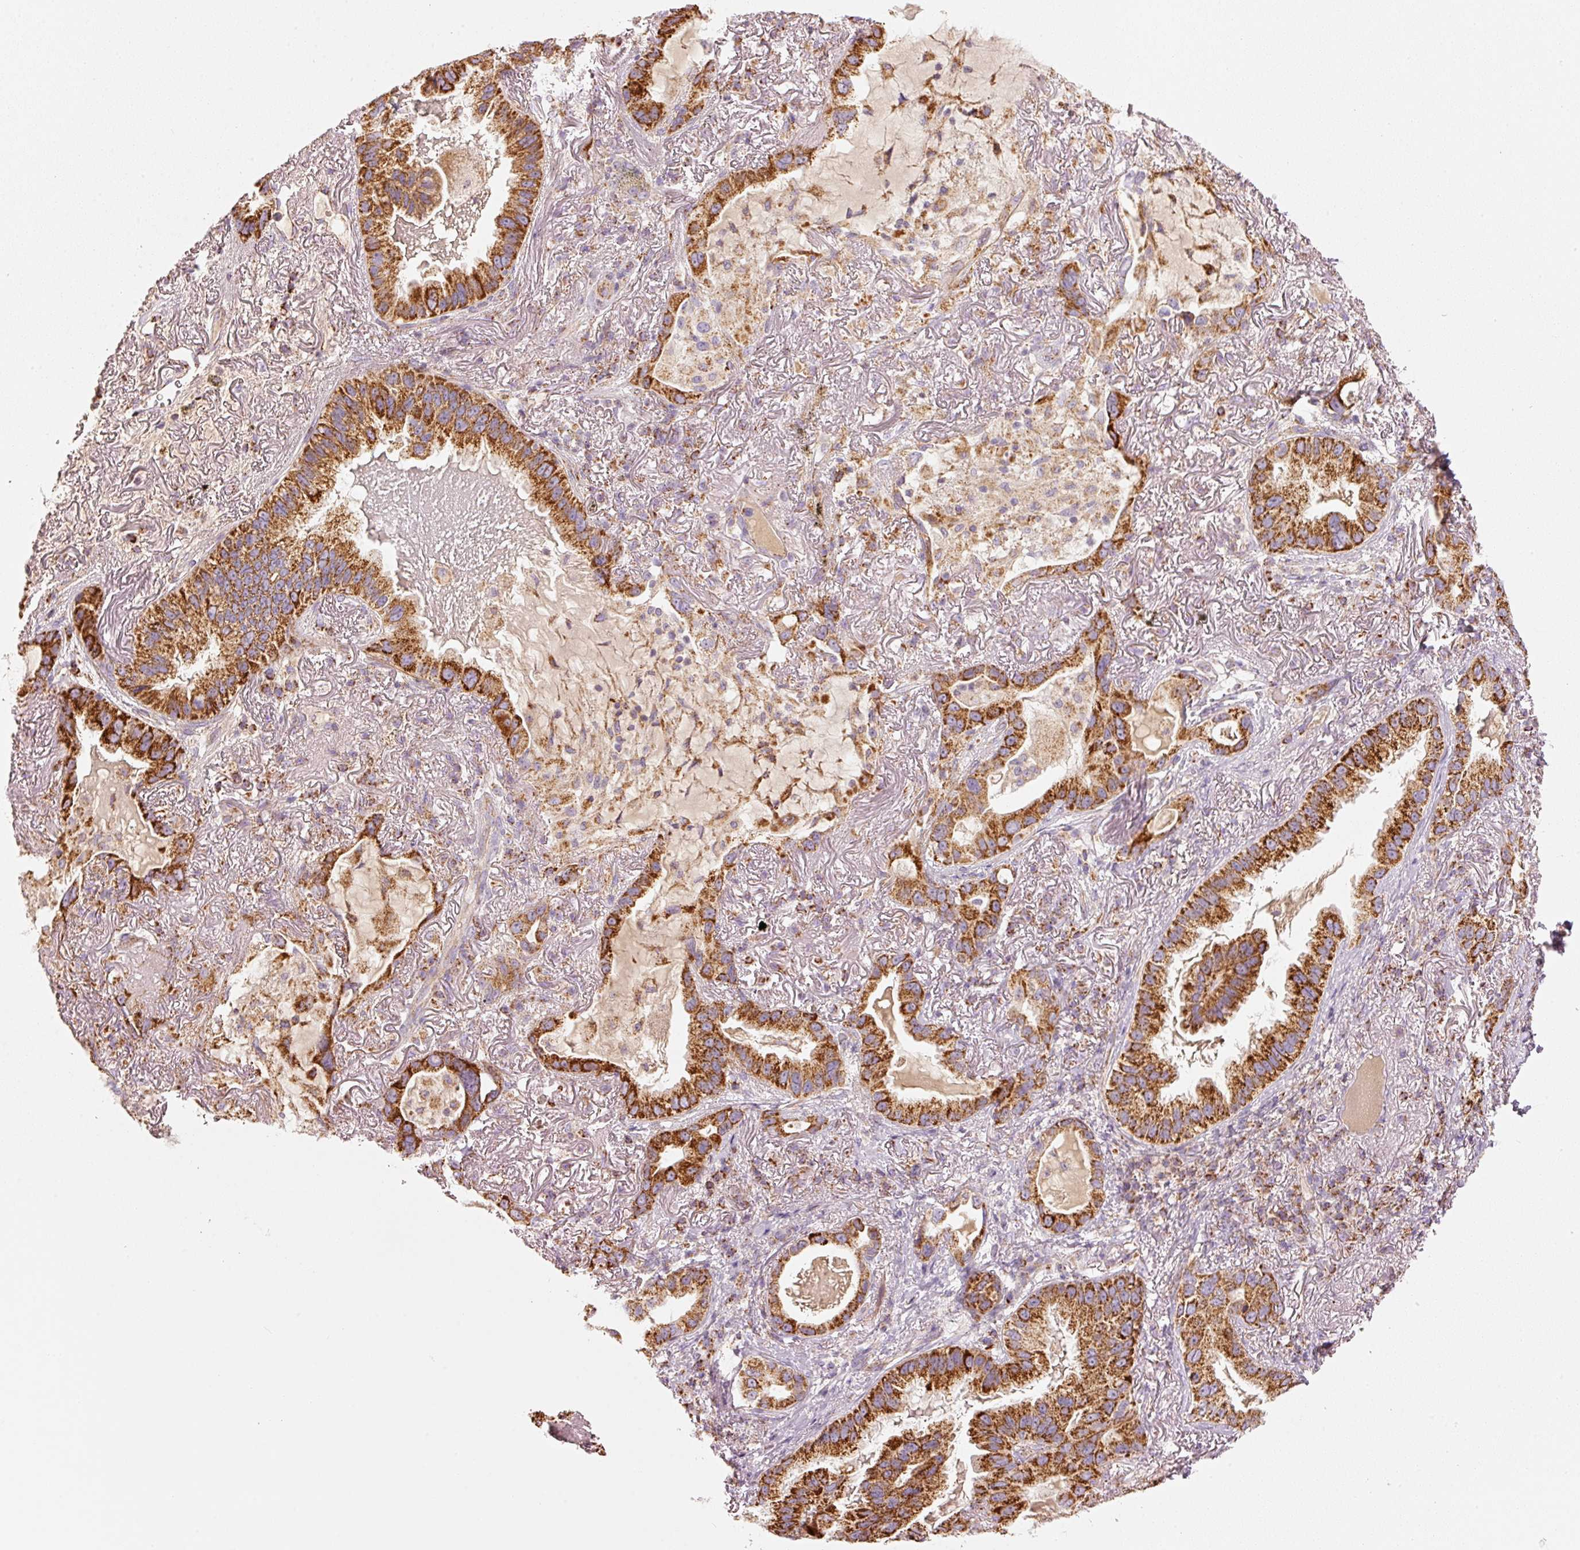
{"staining": {"intensity": "strong", "quantity": ">75%", "location": "cytoplasmic/membranous"}, "tissue": "lung cancer", "cell_type": "Tumor cells", "image_type": "cancer", "snomed": [{"axis": "morphology", "description": "Adenocarcinoma, NOS"}, {"axis": "topography", "description": "Lung"}], "caption": "This photomicrograph shows immunohistochemistry staining of lung cancer (adenocarcinoma), with high strong cytoplasmic/membranous positivity in approximately >75% of tumor cells.", "gene": "C17orf98", "patient": {"sex": "female", "age": 69}}